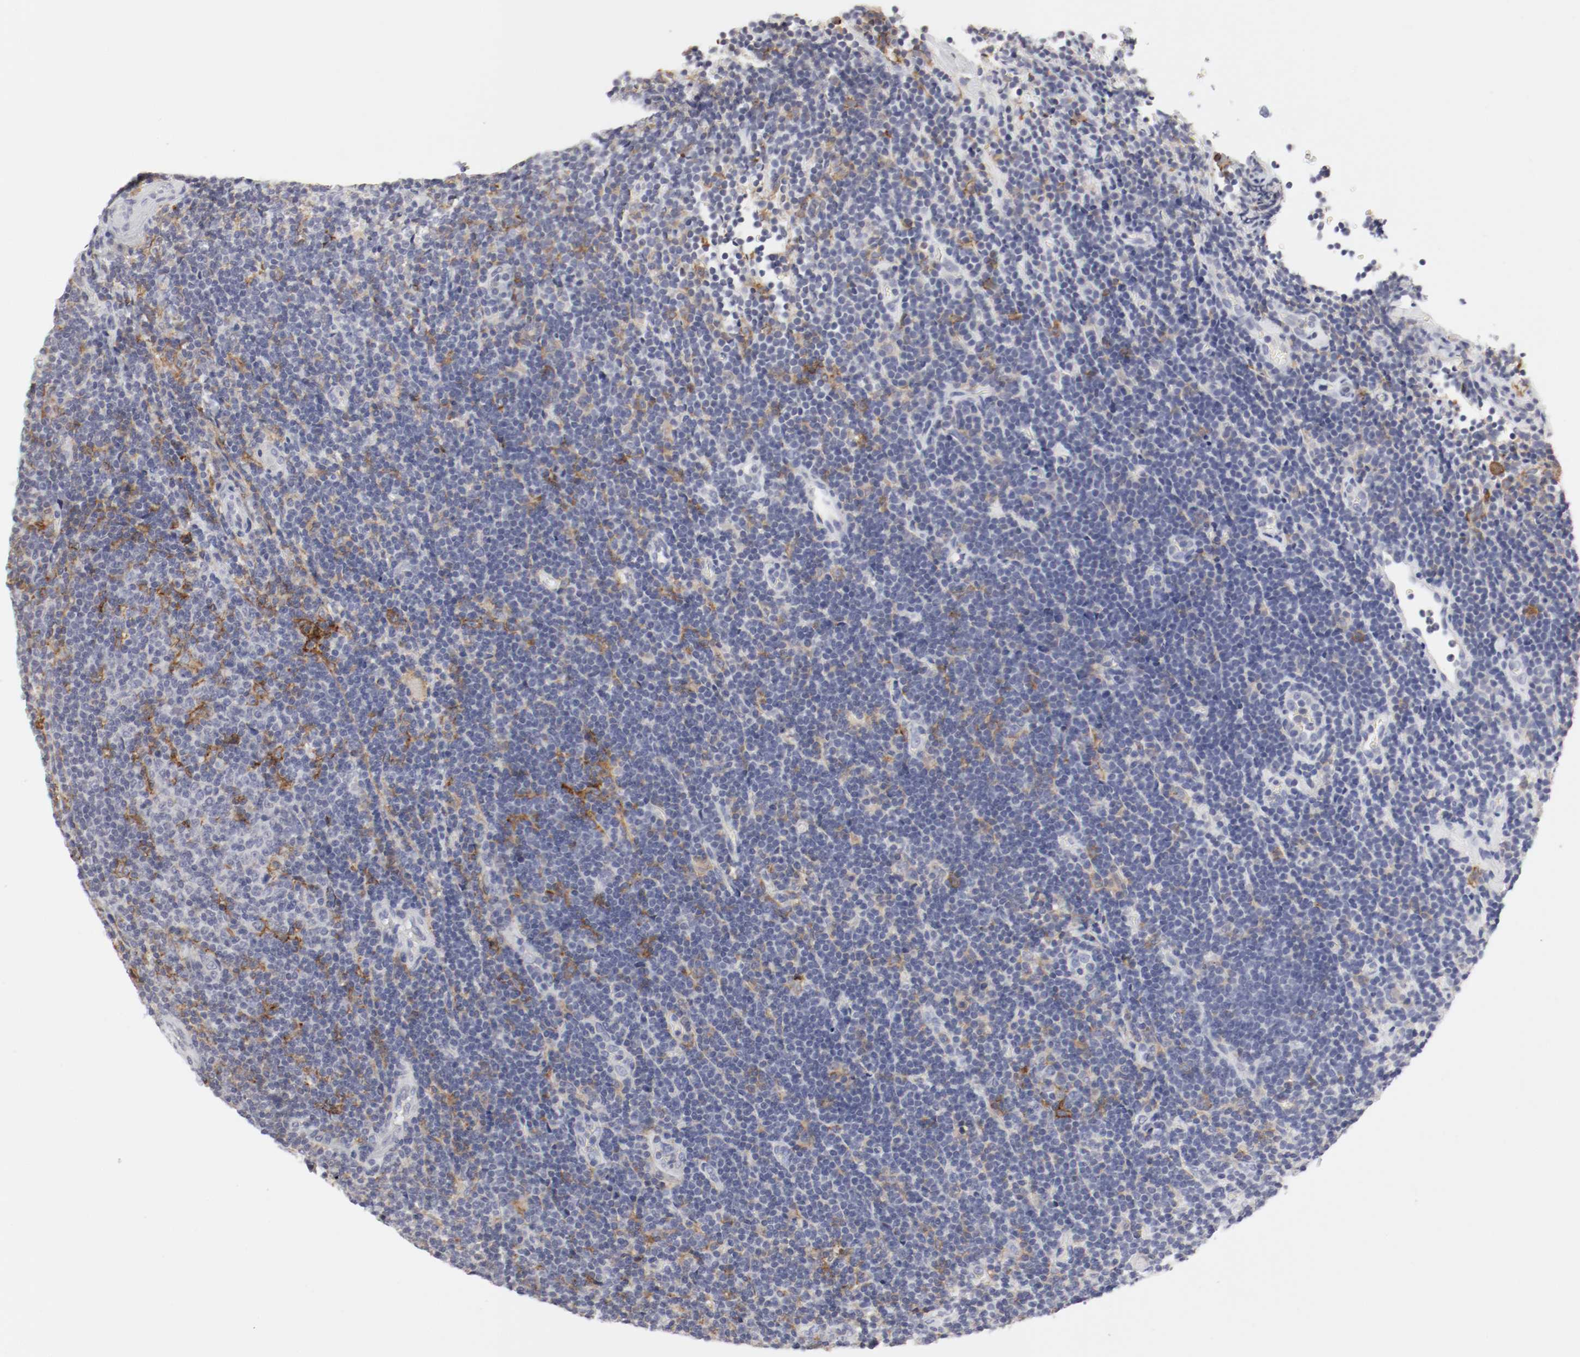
{"staining": {"intensity": "negative", "quantity": "none", "location": "none"}, "tissue": "lymphoma", "cell_type": "Tumor cells", "image_type": "cancer", "snomed": [{"axis": "morphology", "description": "Malignant lymphoma, non-Hodgkin's type, Low grade"}, {"axis": "topography", "description": "Lymph node"}], "caption": "The histopathology image displays no staining of tumor cells in lymphoma.", "gene": "ITGAX", "patient": {"sex": "male", "age": 70}}